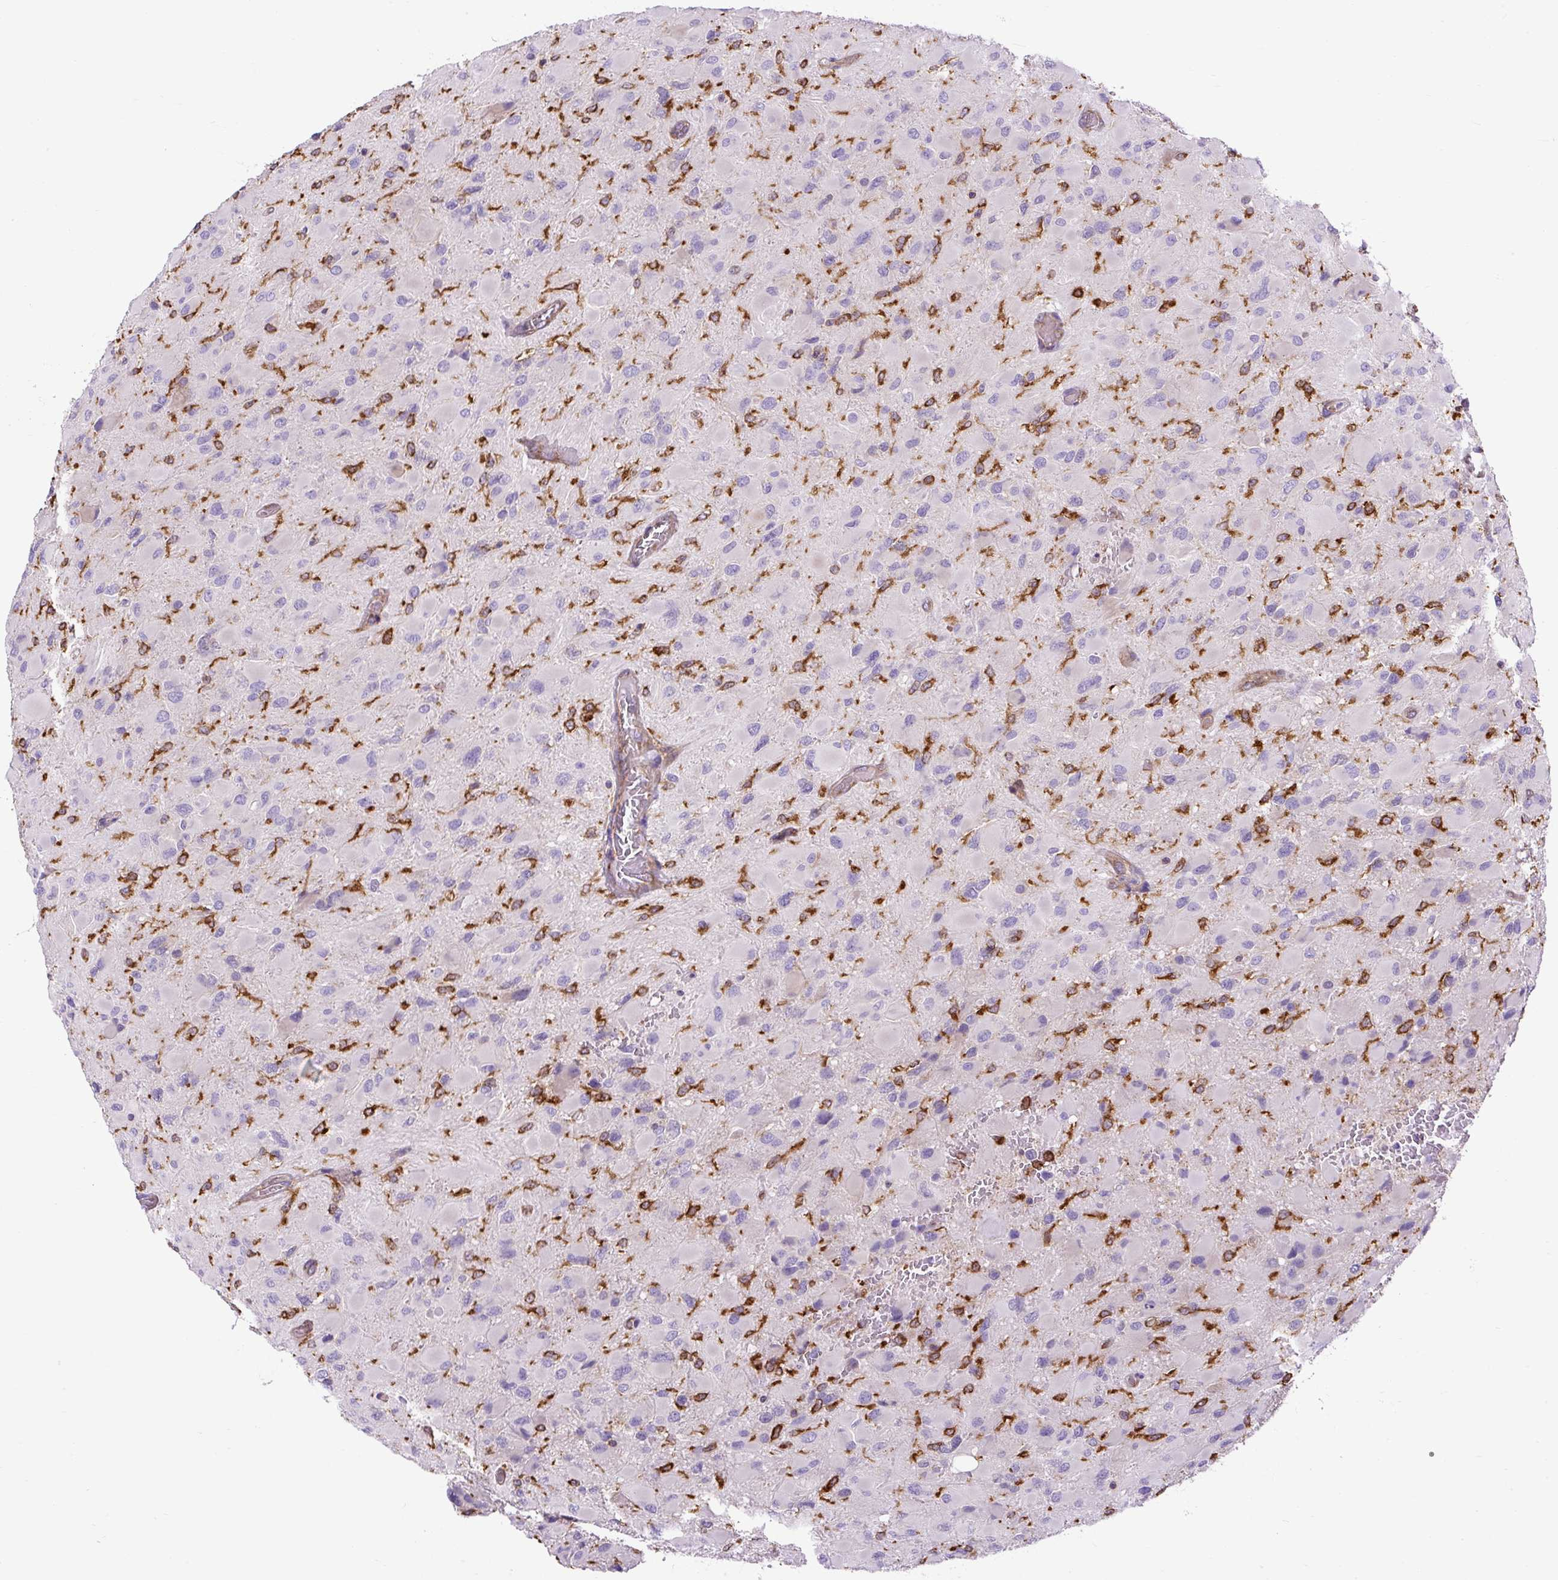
{"staining": {"intensity": "negative", "quantity": "none", "location": "none"}, "tissue": "glioma", "cell_type": "Tumor cells", "image_type": "cancer", "snomed": [{"axis": "morphology", "description": "Glioma, malignant, High grade"}, {"axis": "topography", "description": "Cerebral cortex"}], "caption": "This is an immunohistochemistry (IHC) image of human malignant high-grade glioma. There is no positivity in tumor cells.", "gene": "MAP1S", "patient": {"sex": "female", "age": 36}}